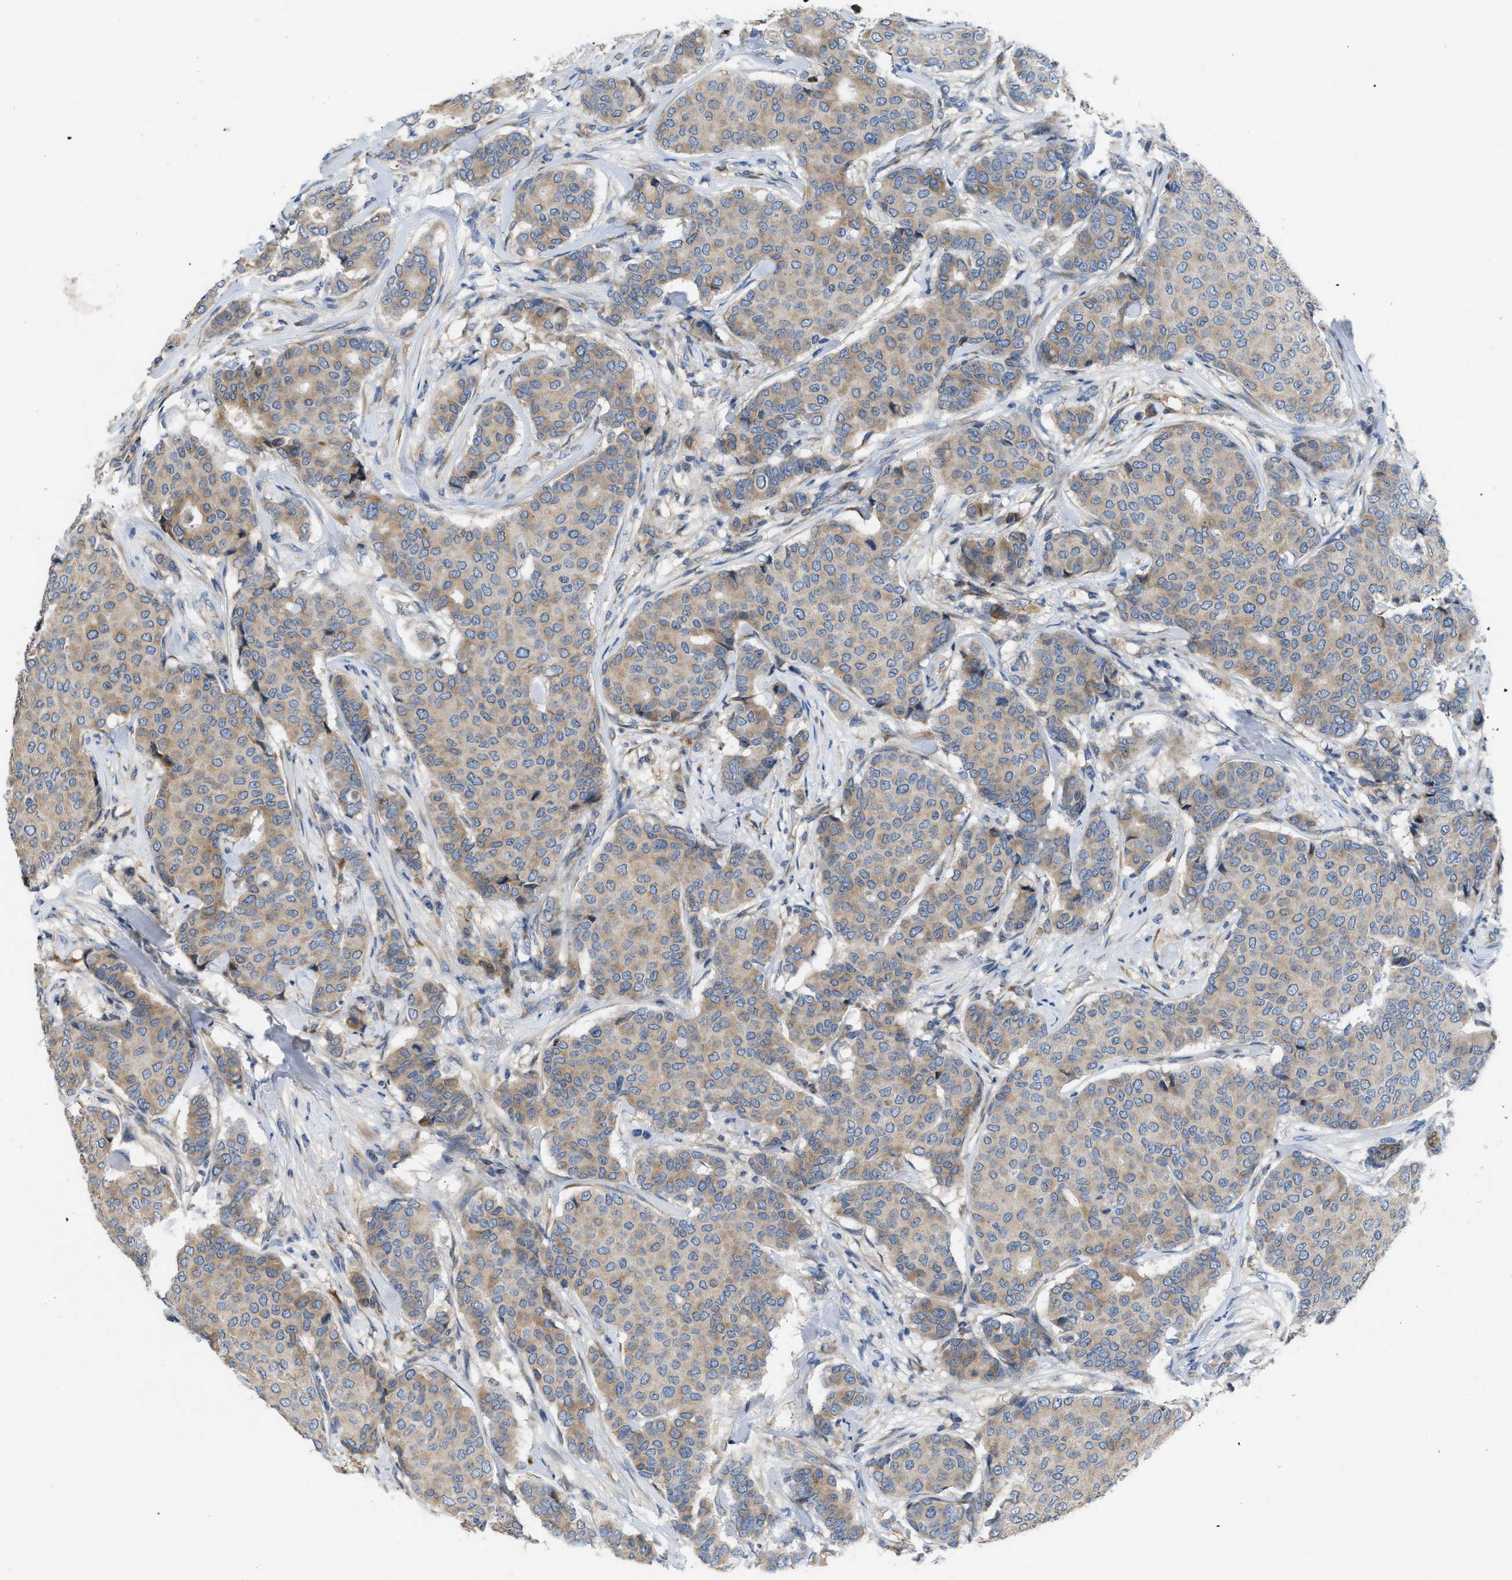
{"staining": {"intensity": "weak", "quantity": ">75%", "location": "cytoplasmic/membranous"}, "tissue": "breast cancer", "cell_type": "Tumor cells", "image_type": "cancer", "snomed": [{"axis": "morphology", "description": "Duct carcinoma"}, {"axis": "topography", "description": "Breast"}], "caption": "IHC (DAB (3,3'-diaminobenzidine)) staining of infiltrating ductal carcinoma (breast) reveals weak cytoplasmic/membranous protein staining in approximately >75% of tumor cells.", "gene": "GGCX", "patient": {"sex": "female", "age": 75}}